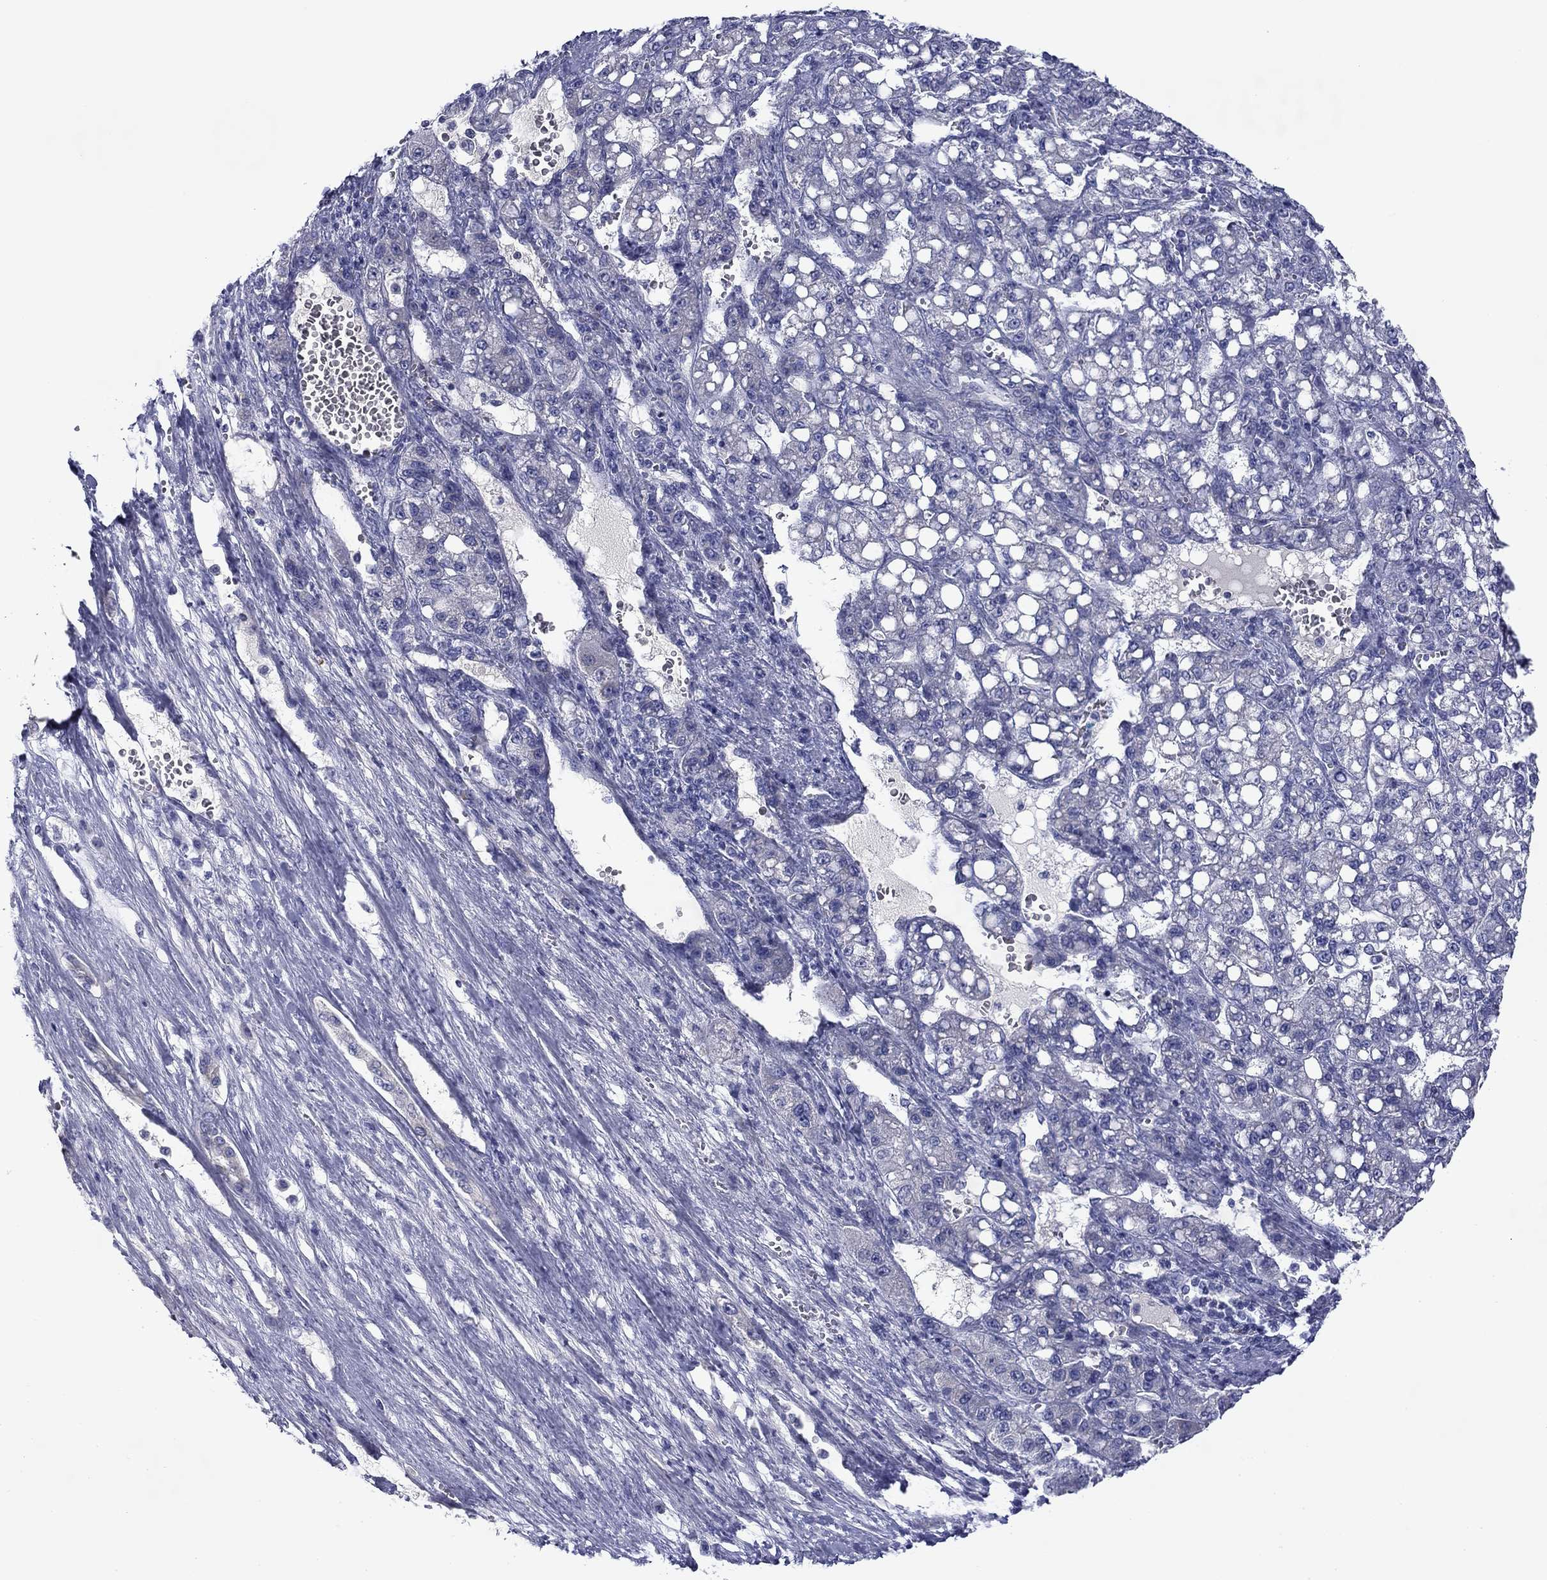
{"staining": {"intensity": "negative", "quantity": "none", "location": "none"}, "tissue": "liver cancer", "cell_type": "Tumor cells", "image_type": "cancer", "snomed": [{"axis": "morphology", "description": "Carcinoma, Hepatocellular, NOS"}, {"axis": "topography", "description": "Liver"}], "caption": "DAB (3,3'-diaminobenzidine) immunohistochemical staining of human liver cancer demonstrates no significant staining in tumor cells.", "gene": "SPATA7", "patient": {"sex": "female", "age": 65}}